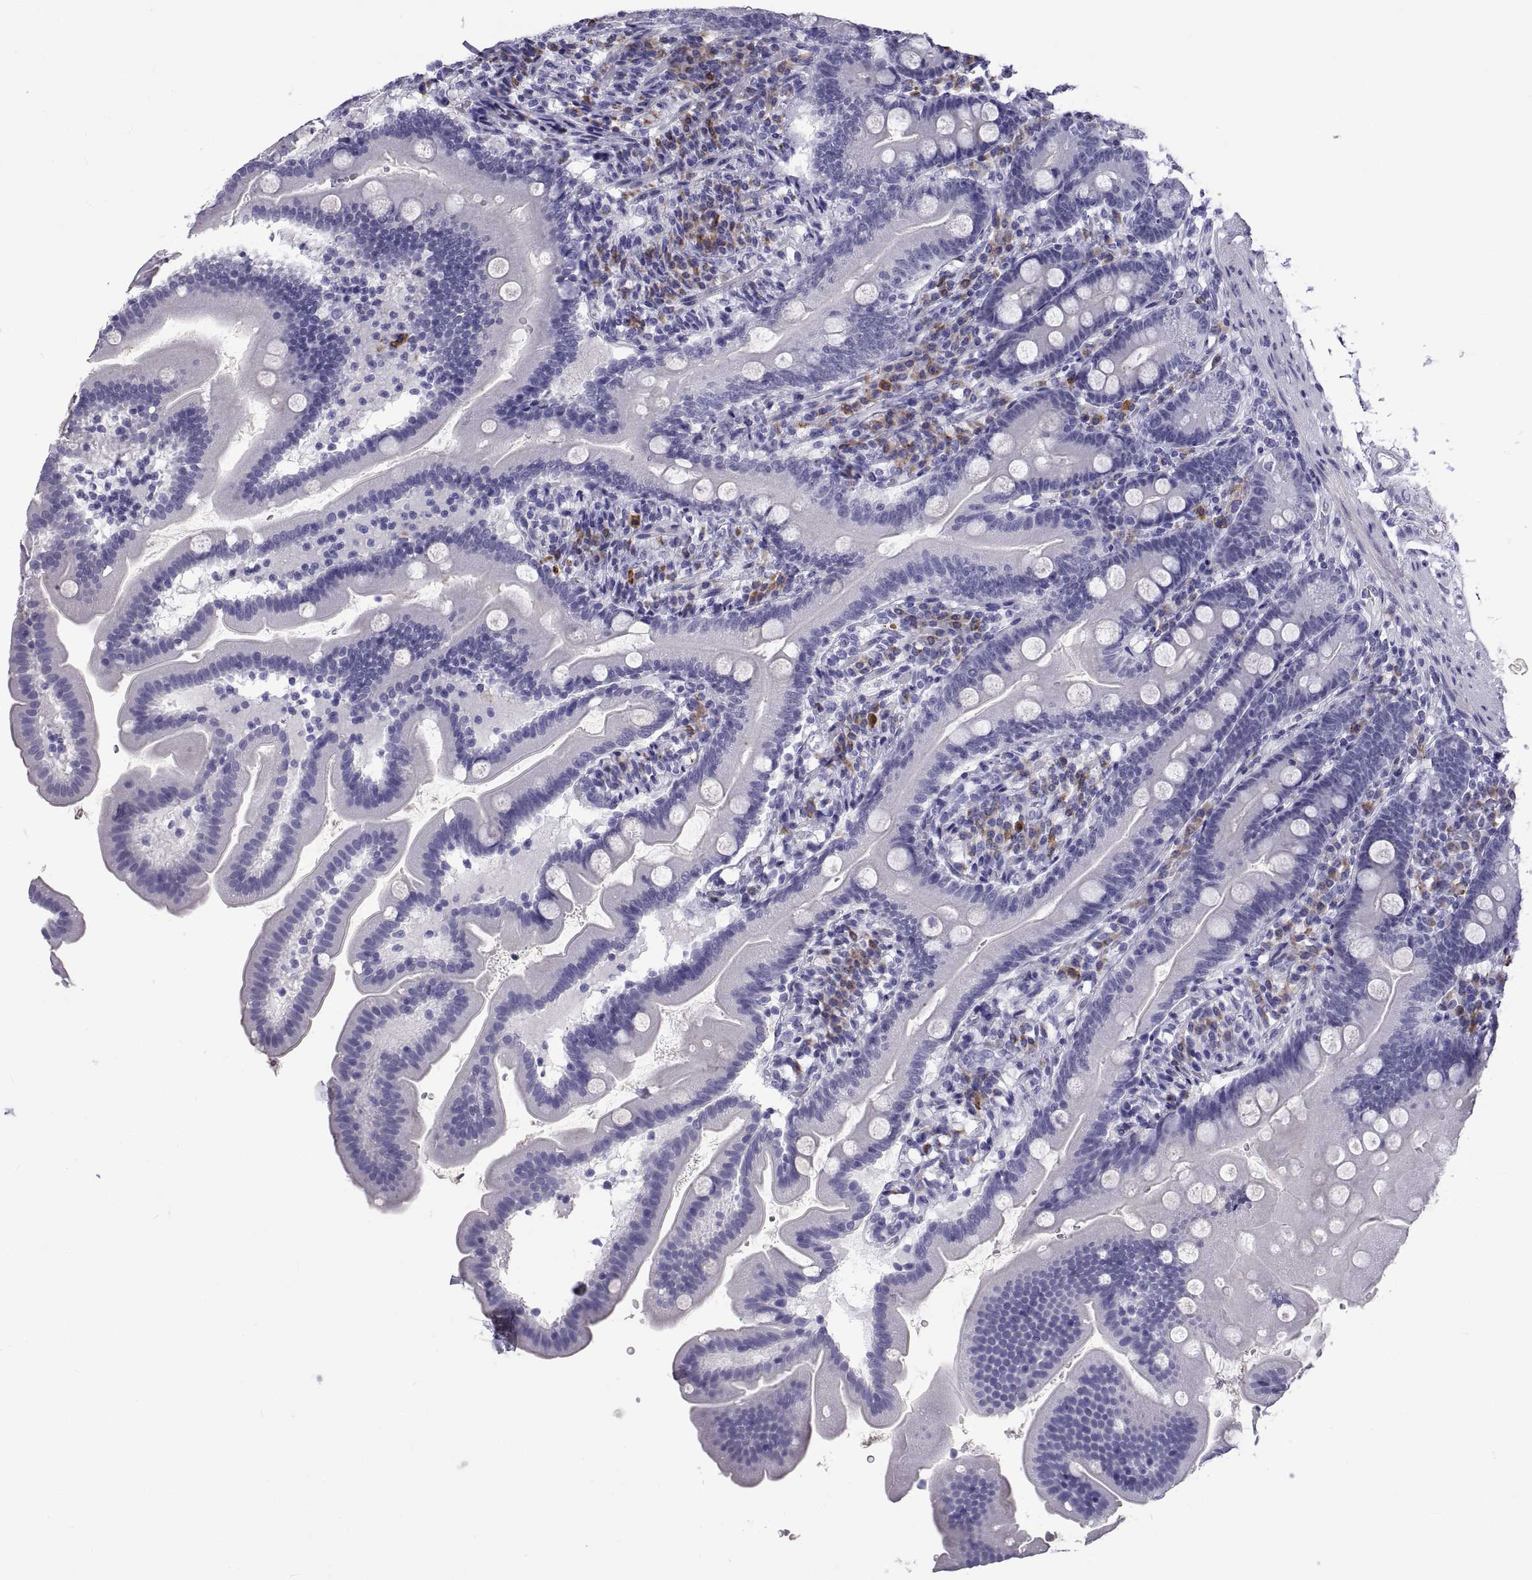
{"staining": {"intensity": "negative", "quantity": "none", "location": "none"}, "tissue": "duodenum", "cell_type": "Glandular cells", "image_type": "normal", "snomed": [{"axis": "morphology", "description": "Normal tissue, NOS"}, {"axis": "topography", "description": "Duodenum"}], "caption": "Immunohistochemistry image of normal duodenum: human duodenum stained with DAB (3,3'-diaminobenzidine) exhibits no significant protein expression in glandular cells. Nuclei are stained in blue.", "gene": "CT47A10", "patient": {"sex": "female", "age": 67}}